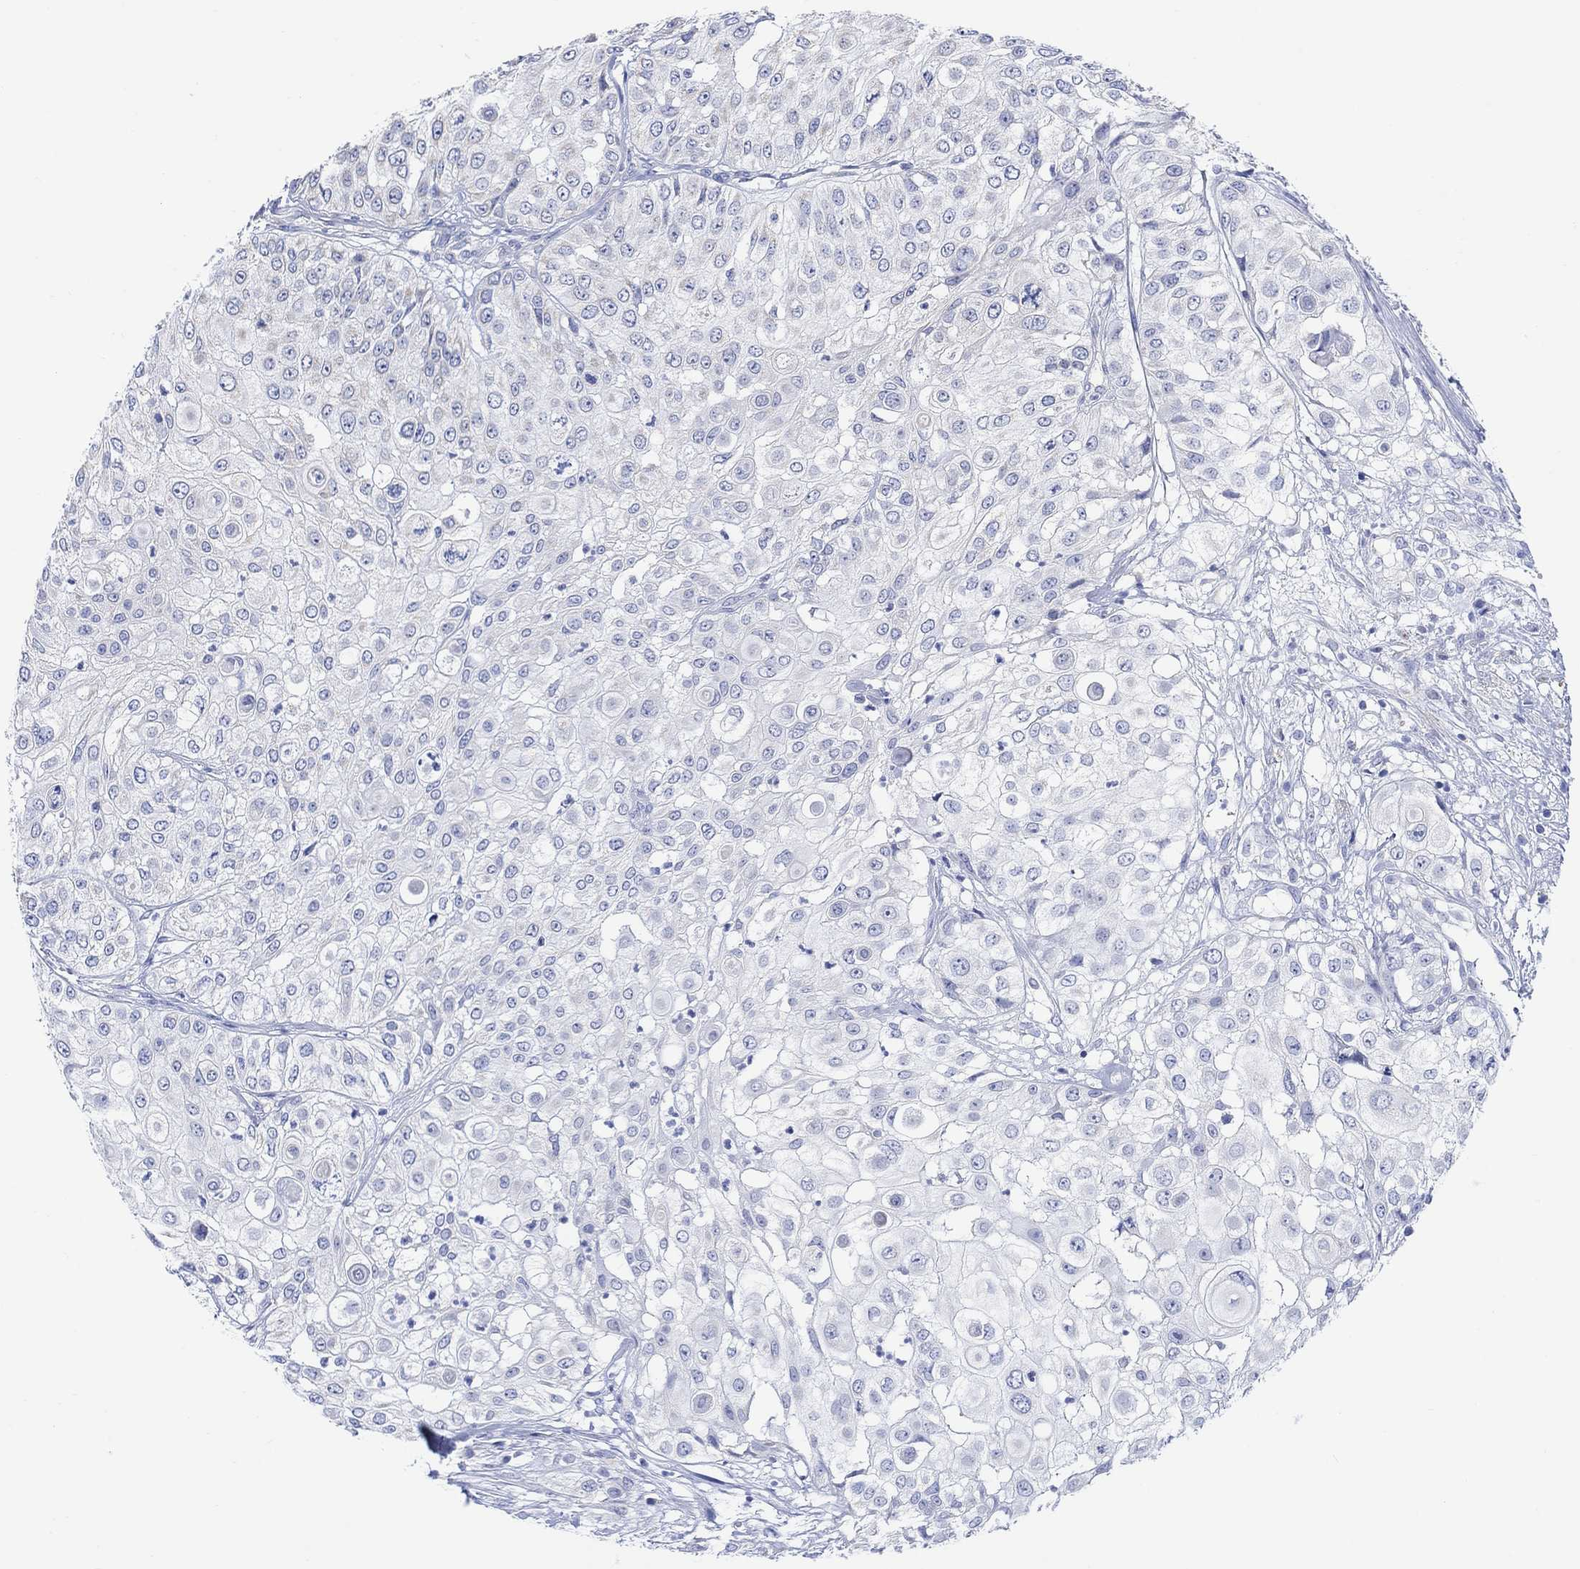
{"staining": {"intensity": "negative", "quantity": "none", "location": "none"}, "tissue": "urothelial cancer", "cell_type": "Tumor cells", "image_type": "cancer", "snomed": [{"axis": "morphology", "description": "Urothelial carcinoma, High grade"}, {"axis": "topography", "description": "Urinary bladder"}], "caption": "This is an immunohistochemistry (IHC) histopathology image of human urothelial carcinoma (high-grade). There is no expression in tumor cells.", "gene": "SYT12", "patient": {"sex": "female", "age": 79}}